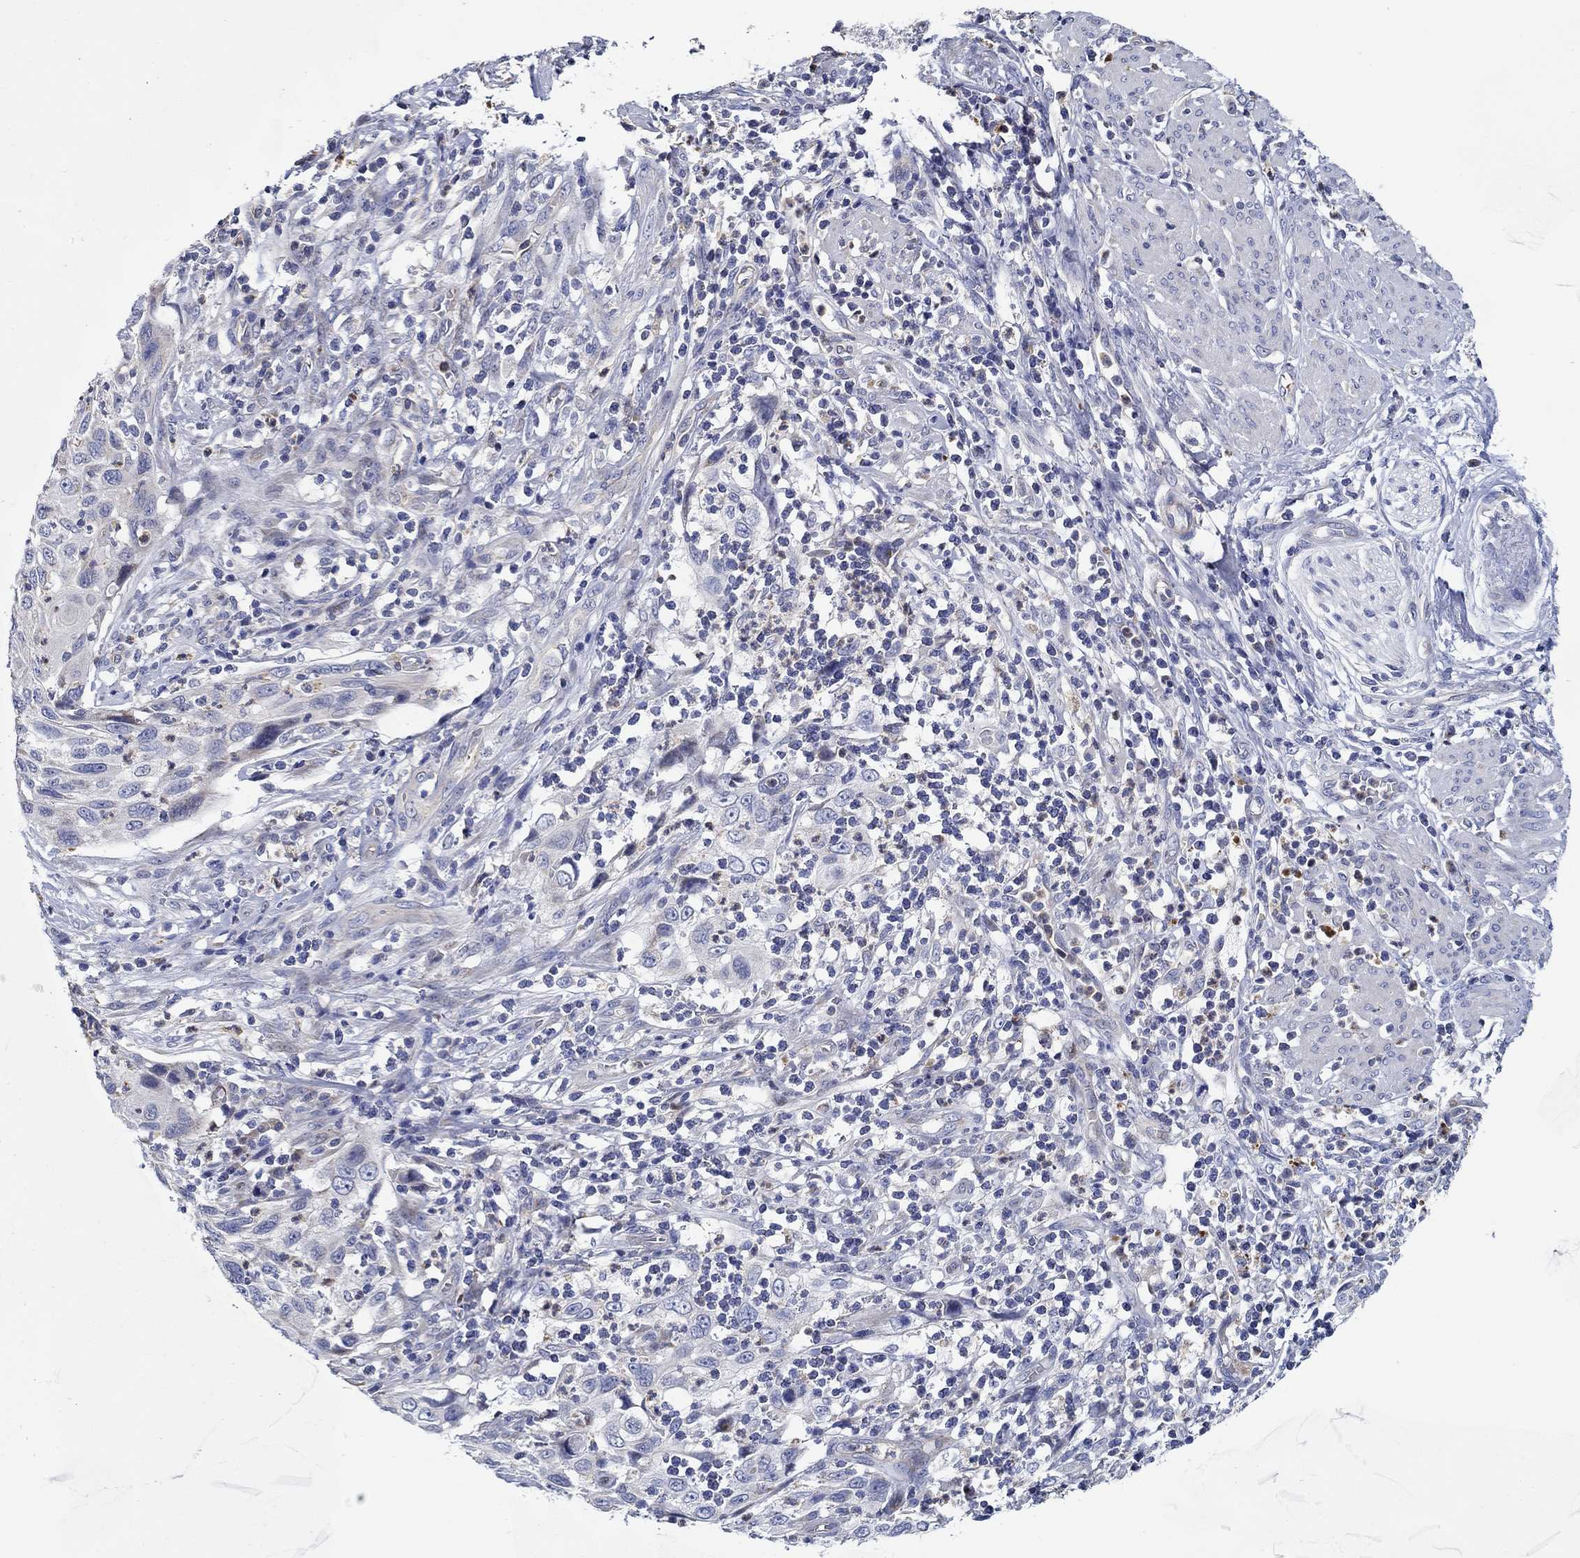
{"staining": {"intensity": "negative", "quantity": "none", "location": "none"}, "tissue": "cervical cancer", "cell_type": "Tumor cells", "image_type": "cancer", "snomed": [{"axis": "morphology", "description": "Squamous cell carcinoma, NOS"}, {"axis": "topography", "description": "Cervix"}], "caption": "The photomicrograph reveals no significant positivity in tumor cells of squamous cell carcinoma (cervical).", "gene": "CFAP61", "patient": {"sex": "female", "age": 70}}